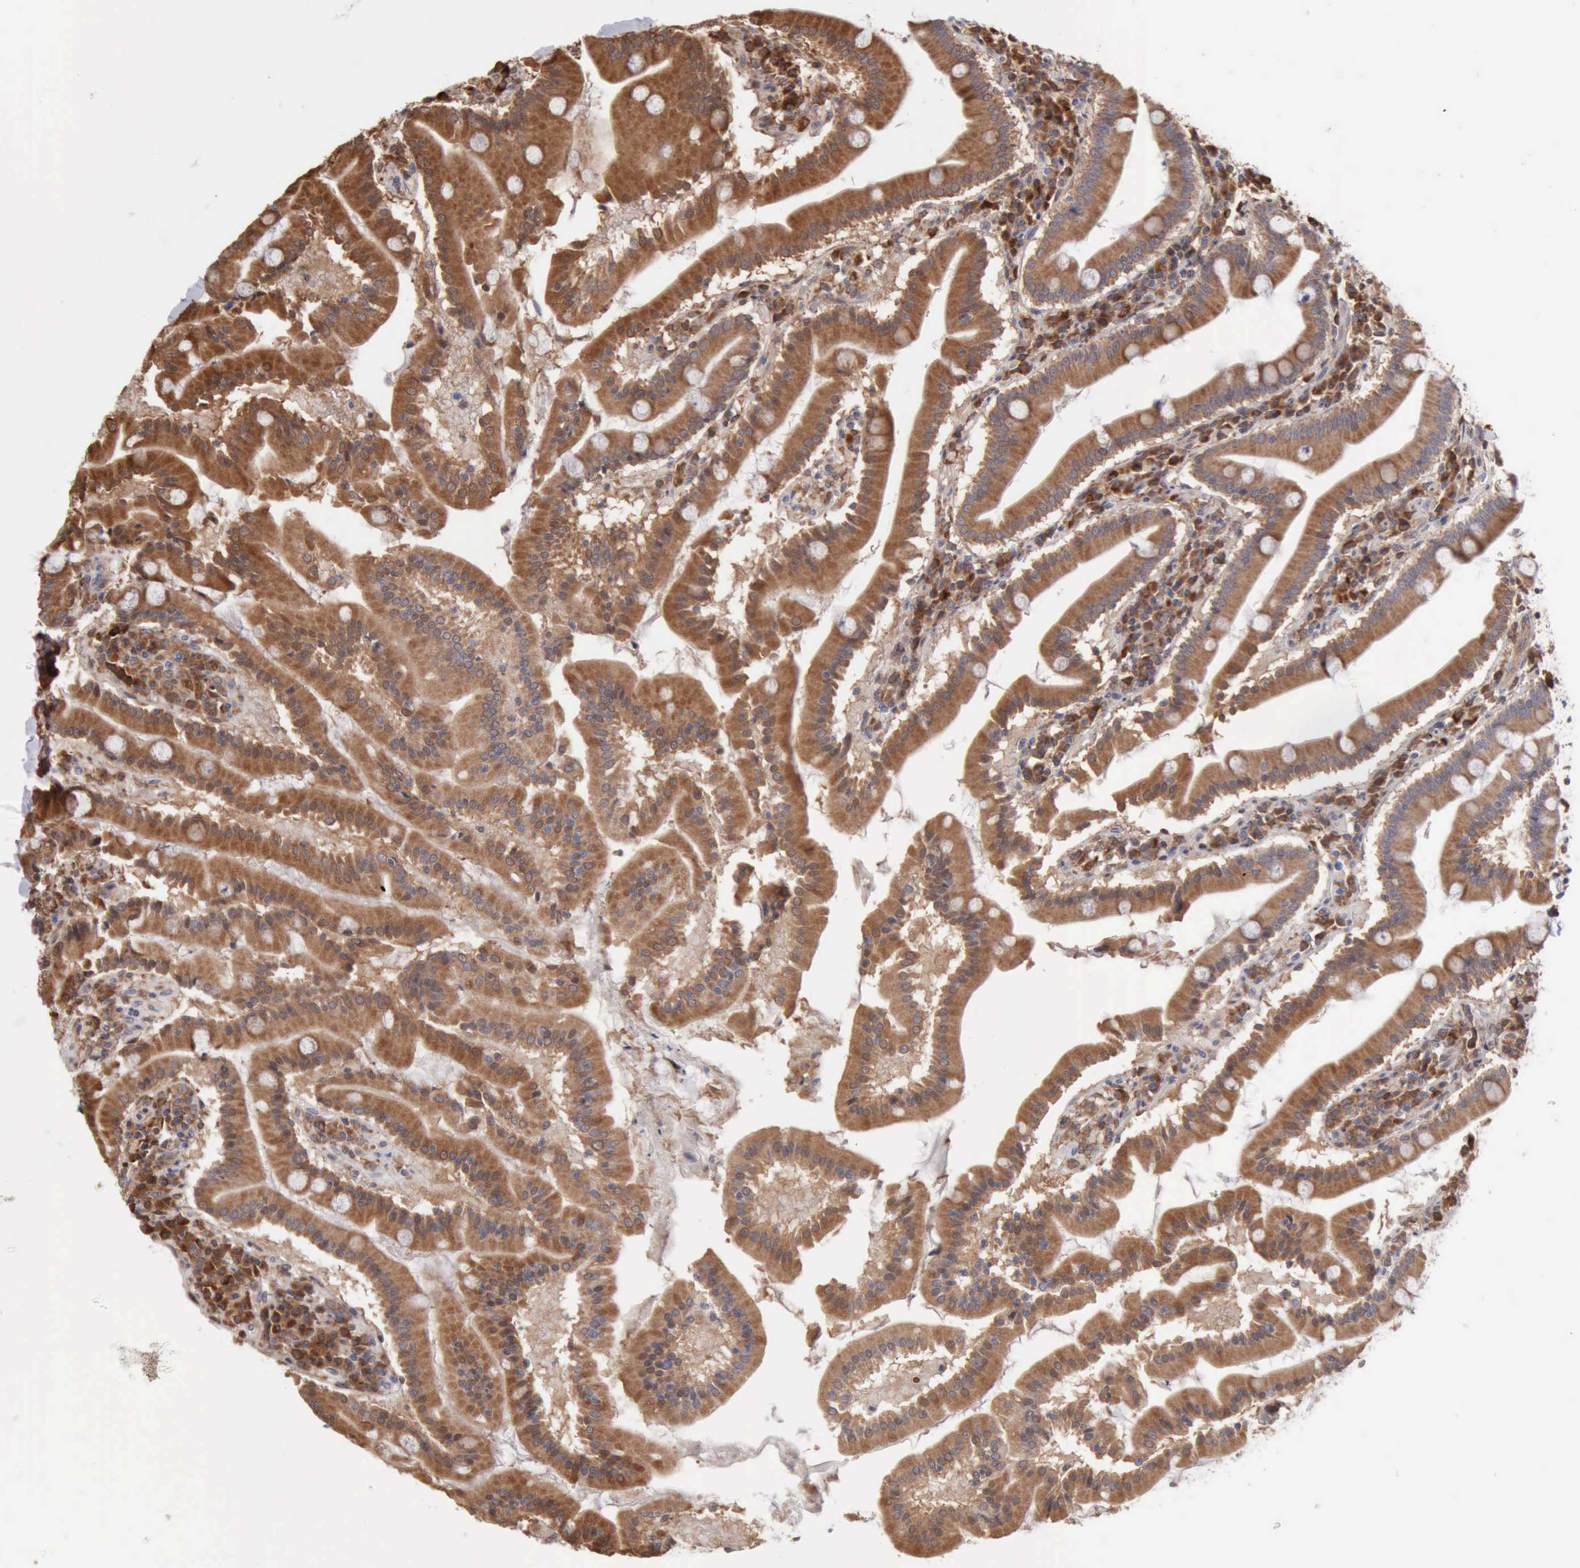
{"staining": {"intensity": "moderate", "quantity": ">75%", "location": "cytoplasmic/membranous"}, "tissue": "duodenum", "cell_type": "Glandular cells", "image_type": "normal", "snomed": [{"axis": "morphology", "description": "Normal tissue, NOS"}, {"axis": "topography", "description": "Duodenum"}], "caption": "Glandular cells reveal medium levels of moderate cytoplasmic/membranous positivity in approximately >75% of cells in benign duodenum. Using DAB (3,3'-diaminobenzidine) (brown) and hematoxylin (blue) stains, captured at high magnification using brightfield microscopy.", "gene": "APOL2", "patient": {"sex": "male", "age": 50}}